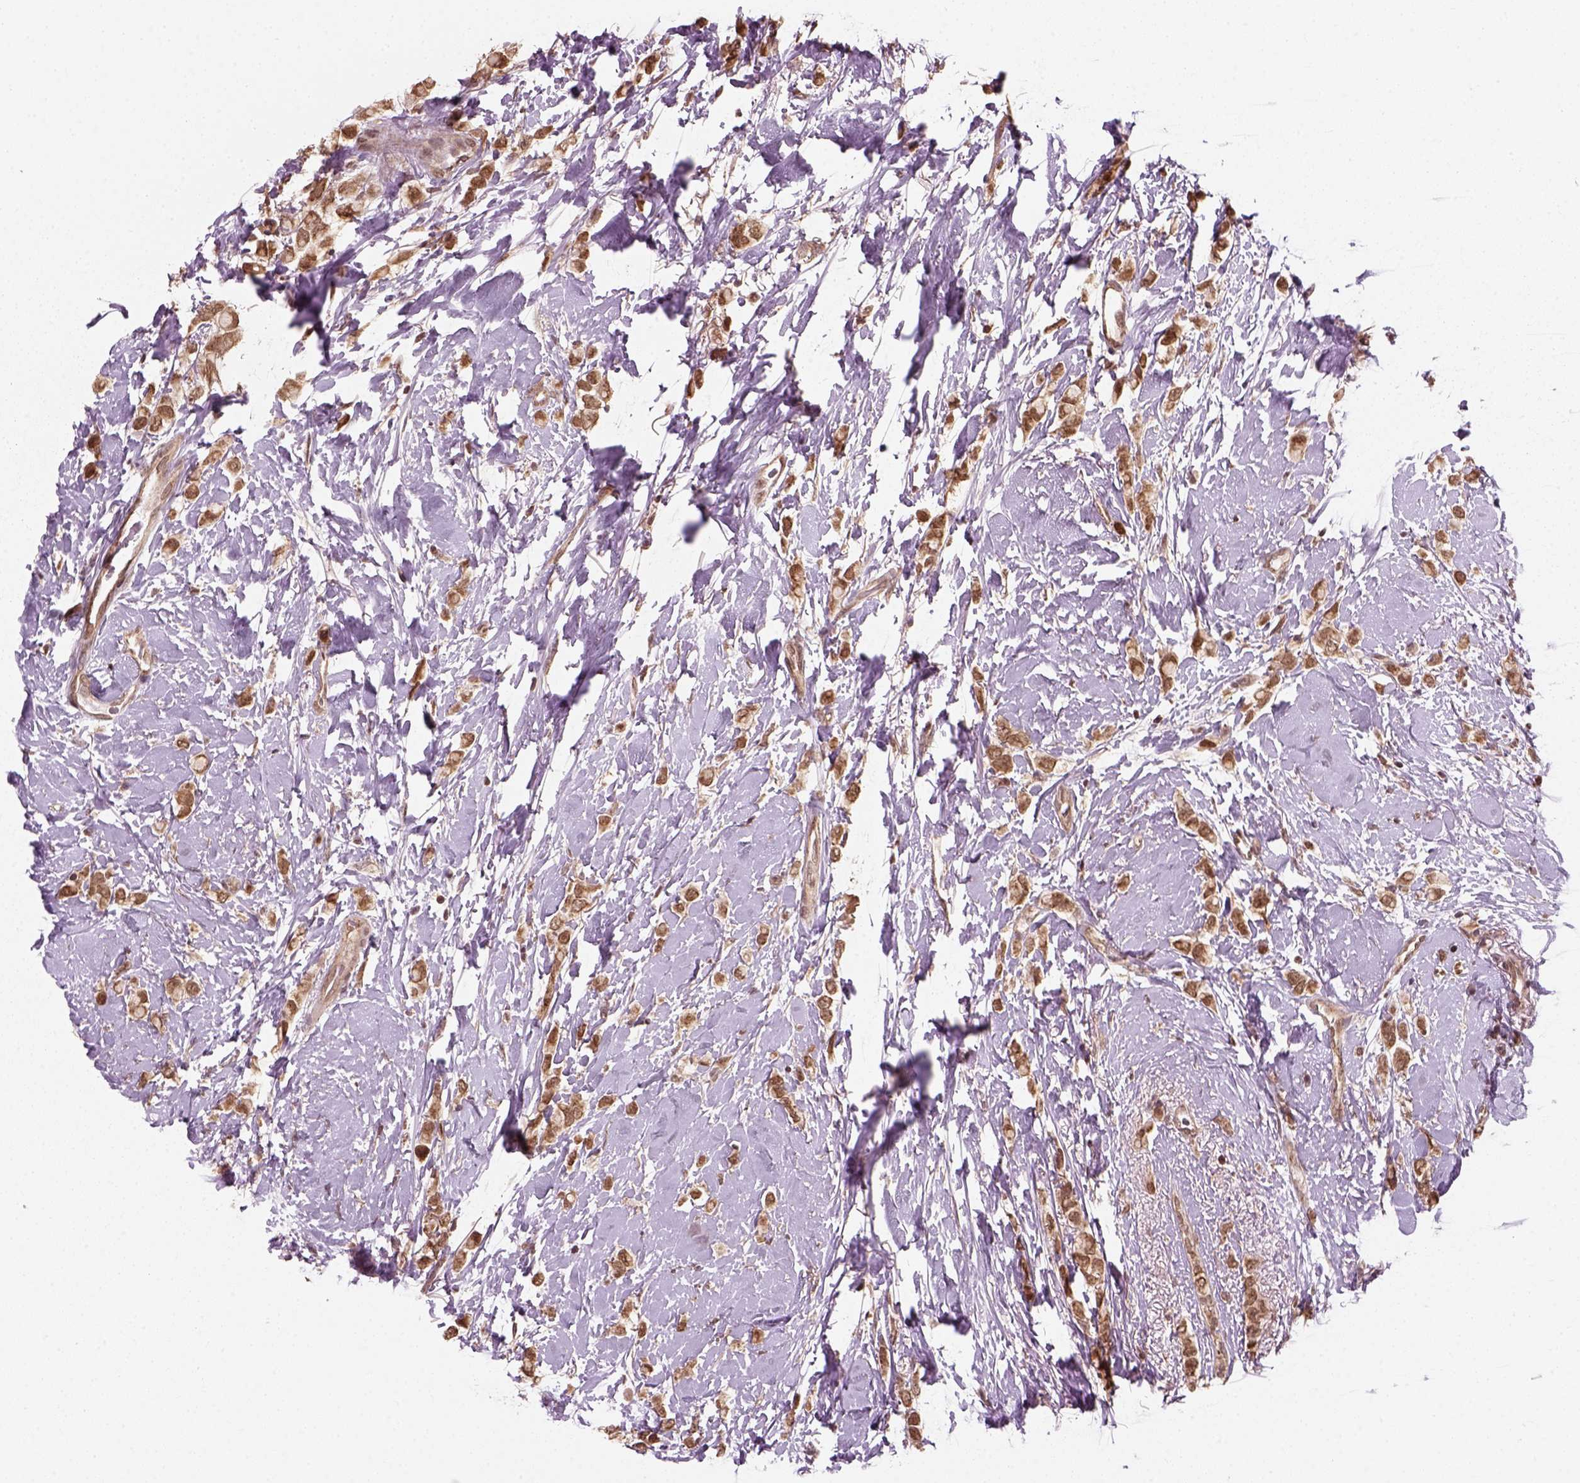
{"staining": {"intensity": "moderate", "quantity": ">75%", "location": "cytoplasmic/membranous,nuclear"}, "tissue": "breast cancer", "cell_type": "Tumor cells", "image_type": "cancer", "snomed": [{"axis": "morphology", "description": "Lobular carcinoma"}, {"axis": "topography", "description": "Breast"}], "caption": "Breast cancer (lobular carcinoma) stained for a protein (brown) reveals moderate cytoplasmic/membranous and nuclear positive positivity in about >75% of tumor cells.", "gene": "NUDT9", "patient": {"sex": "female", "age": 66}}